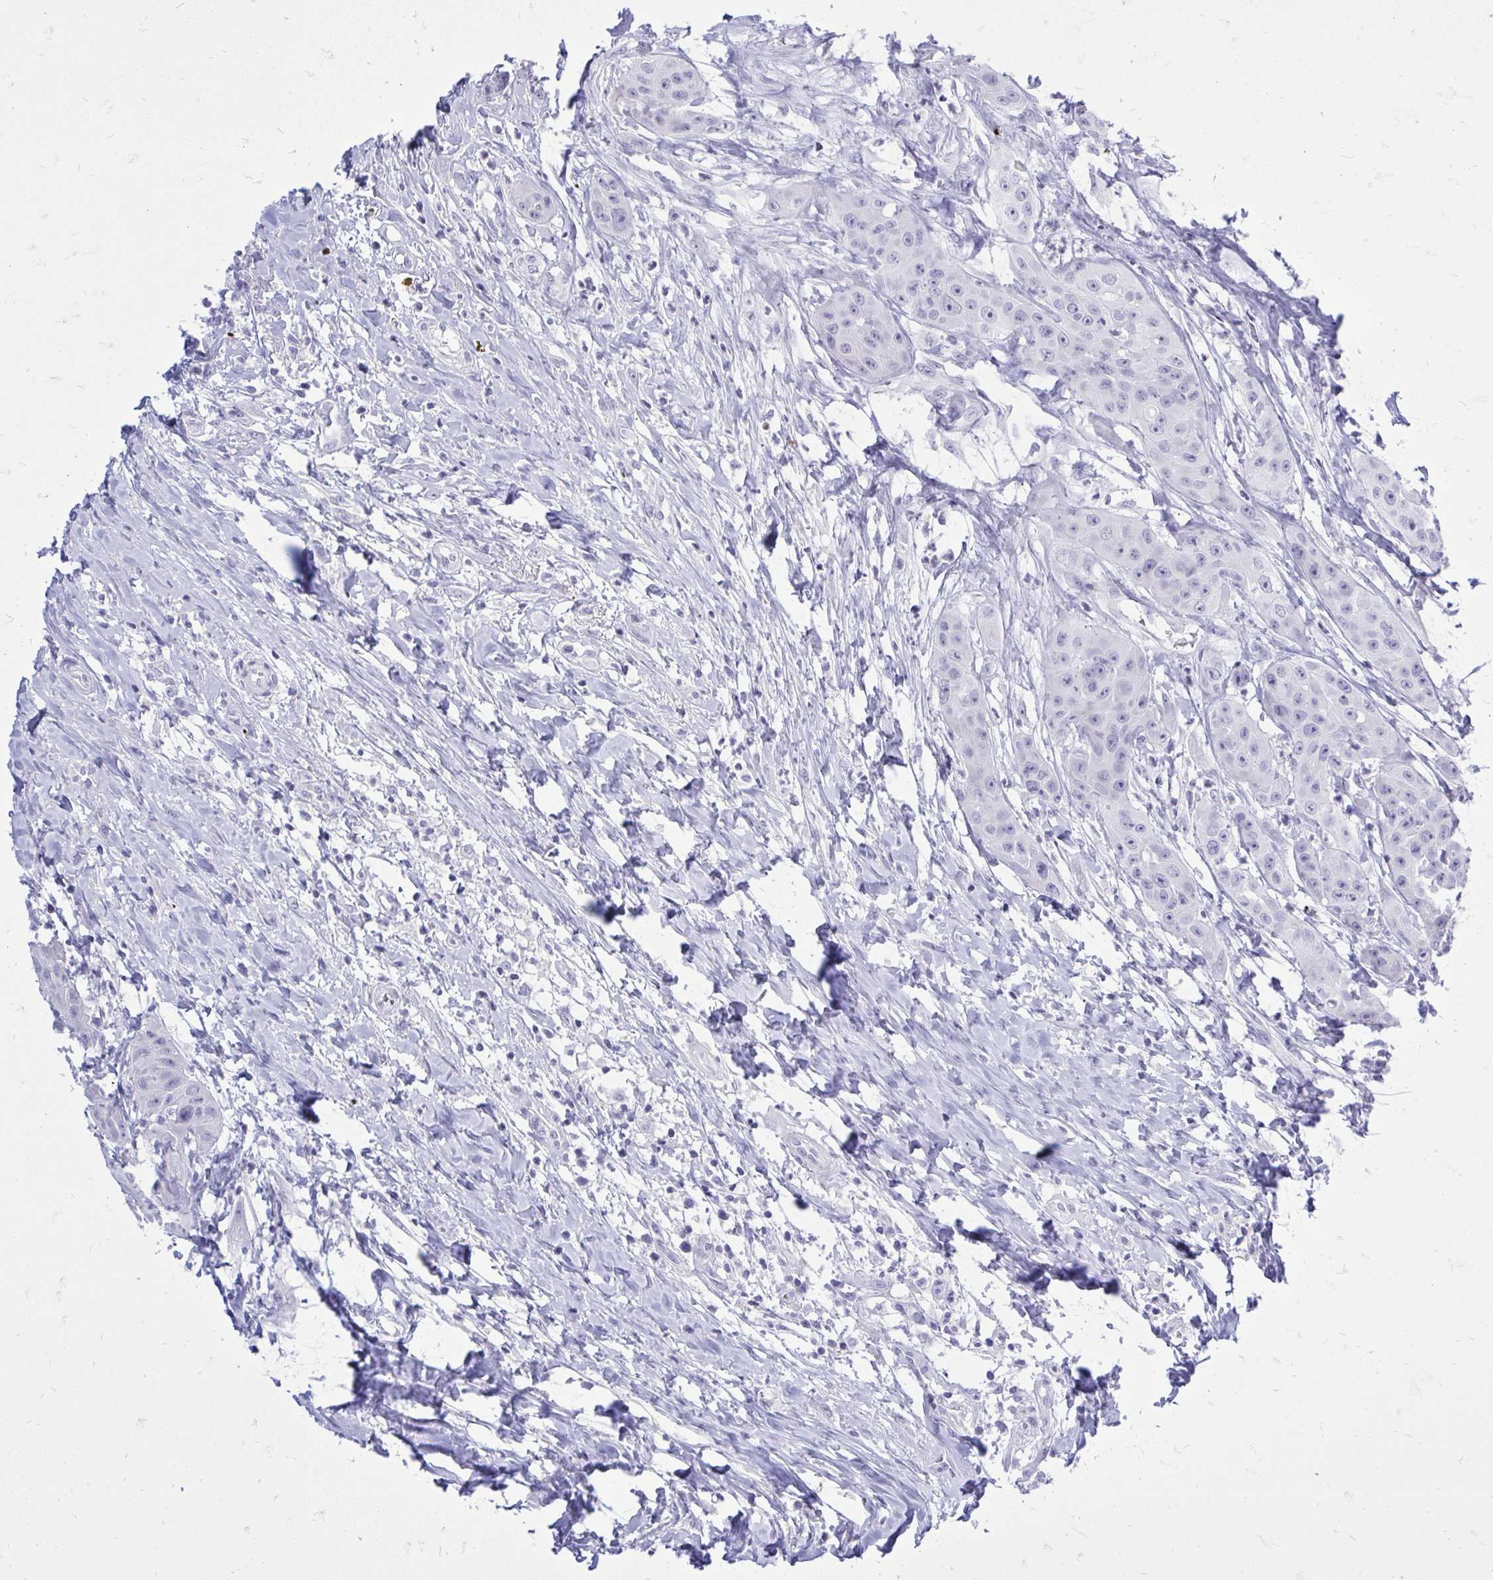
{"staining": {"intensity": "negative", "quantity": "none", "location": "none"}, "tissue": "head and neck cancer", "cell_type": "Tumor cells", "image_type": "cancer", "snomed": [{"axis": "morphology", "description": "Squamous cell carcinoma, NOS"}, {"axis": "topography", "description": "Head-Neck"}], "caption": "An IHC micrograph of head and neck squamous cell carcinoma is shown. There is no staining in tumor cells of head and neck squamous cell carcinoma.", "gene": "GABRA1", "patient": {"sex": "male", "age": 83}}